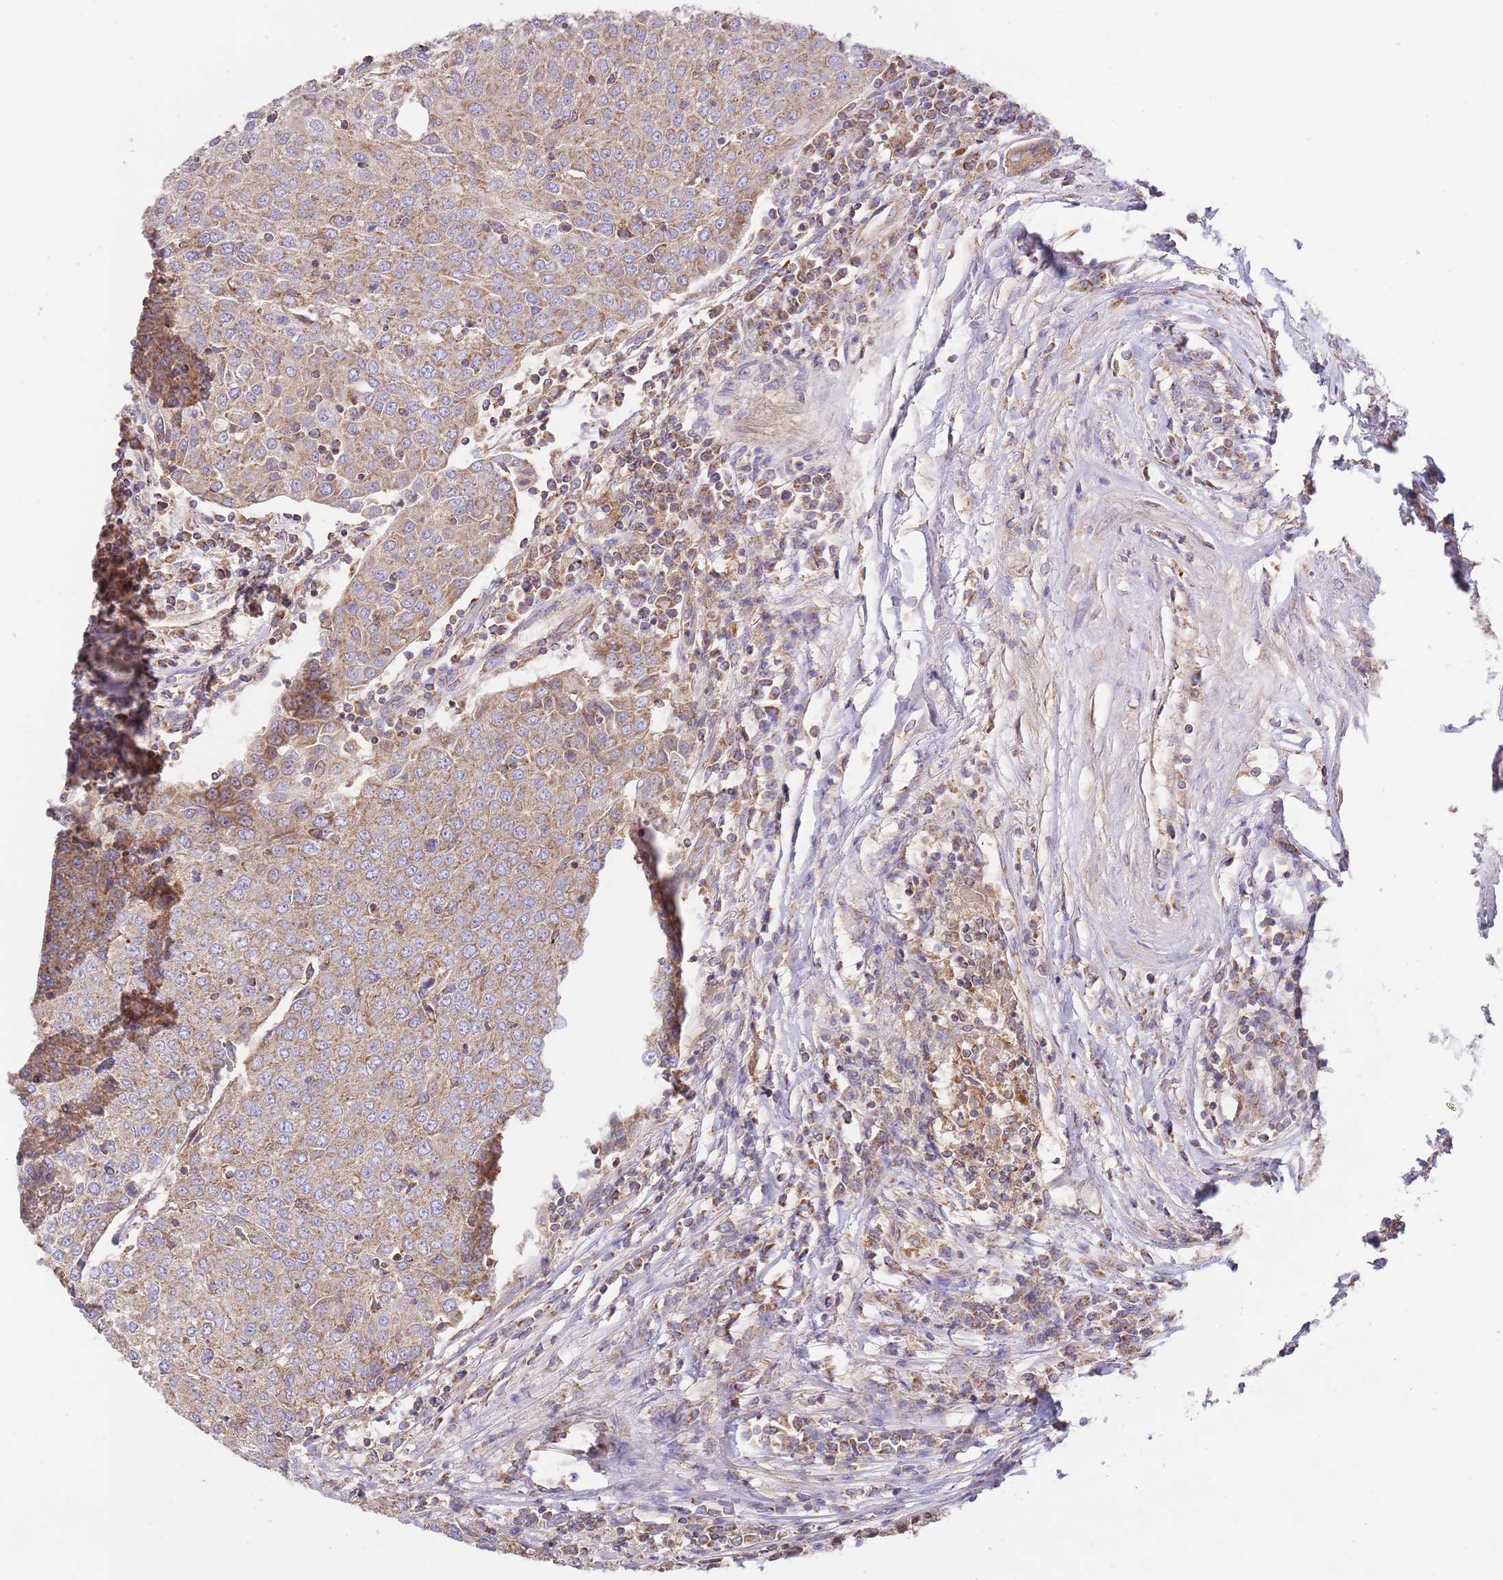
{"staining": {"intensity": "moderate", "quantity": ">75%", "location": "cytoplasmic/membranous"}, "tissue": "urothelial cancer", "cell_type": "Tumor cells", "image_type": "cancer", "snomed": [{"axis": "morphology", "description": "Urothelial carcinoma, High grade"}, {"axis": "topography", "description": "Urinary bladder"}], "caption": "Immunohistochemical staining of high-grade urothelial carcinoma displays medium levels of moderate cytoplasmic/membranous expression in about >75% of tumor cells.", "gene": "DNAJA3", "patient": {"sex": "female", "age": 85}}